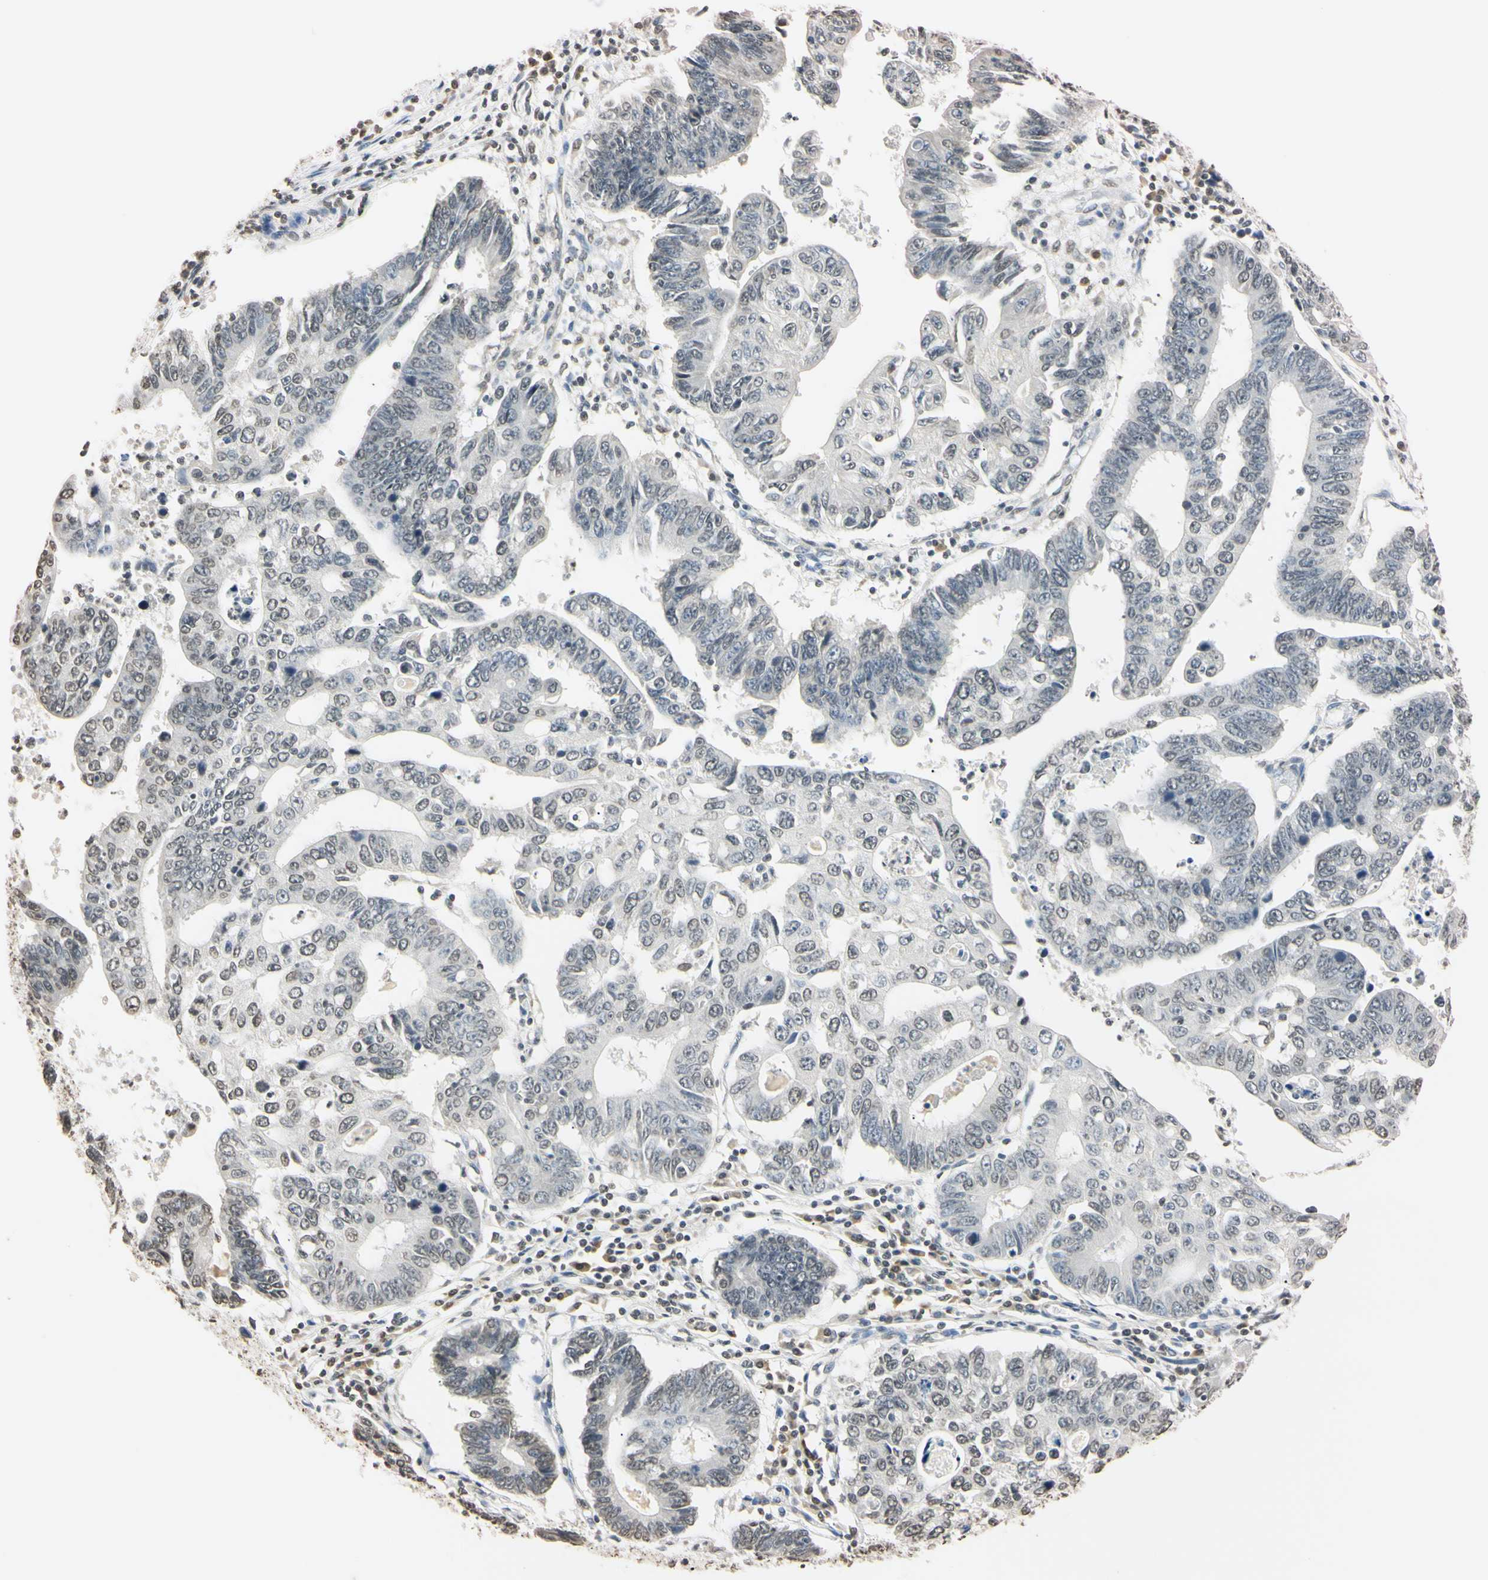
{"staining": {"intensity": "weak", "quantity": "<25%", "location": "nuclear"}, "tissue": "stomach cancer", "cell_type": "Tumor cells", "image_type": "cancer", "snomed": [{"axis": "morphology", "description": "Adenocarcinoma, NOS"}, {"axis": "topography", "description": "Stomach"}], "caption": "Stomach cancer was stained to show a protein in brown. There is no significant positivity in tumor cells.", "gene": "CDC45", "patient": {"sex": "male", "age": 59}}